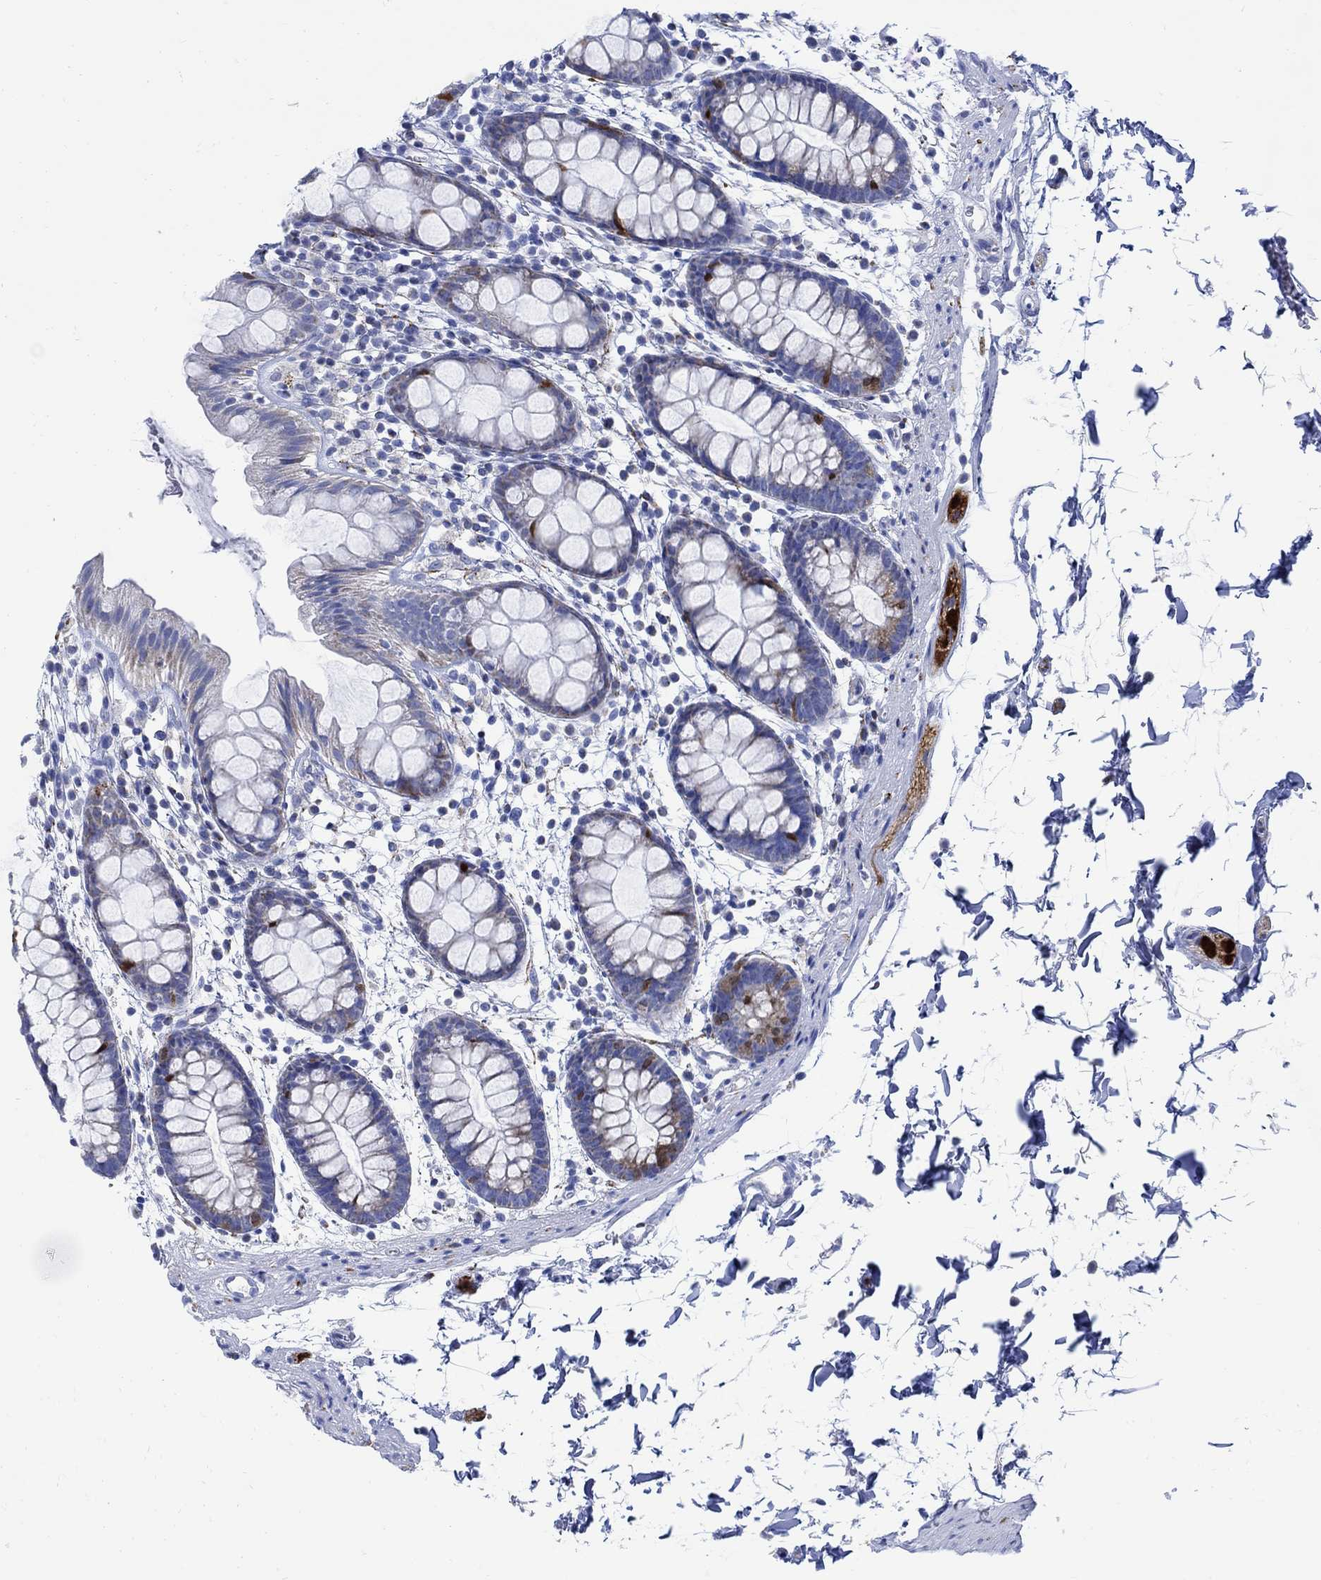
{"staining": {"intensity": "strong", "quantity": "<25%", "location": "cytoplasmic/membranous"}, "tissue": "rectum", "cell_type": "Glandular cells", "image_type": "normal", "snomed": [{"axis": "morphology", "description": "Normal tissue, NOS"}, {"axis": "topography", "description": "Rectum"}], "caption": "Strong cytoplasmic/membranous protein expression is seen in about <25% of glandular cells in rectum. The staining is performed using DAB brown chromogen to label protein expression. The nuclei are counter-stained blue using hematoxylin.", "gene": "CPLX1", "patient": {"sex": "male", "age": 57}}